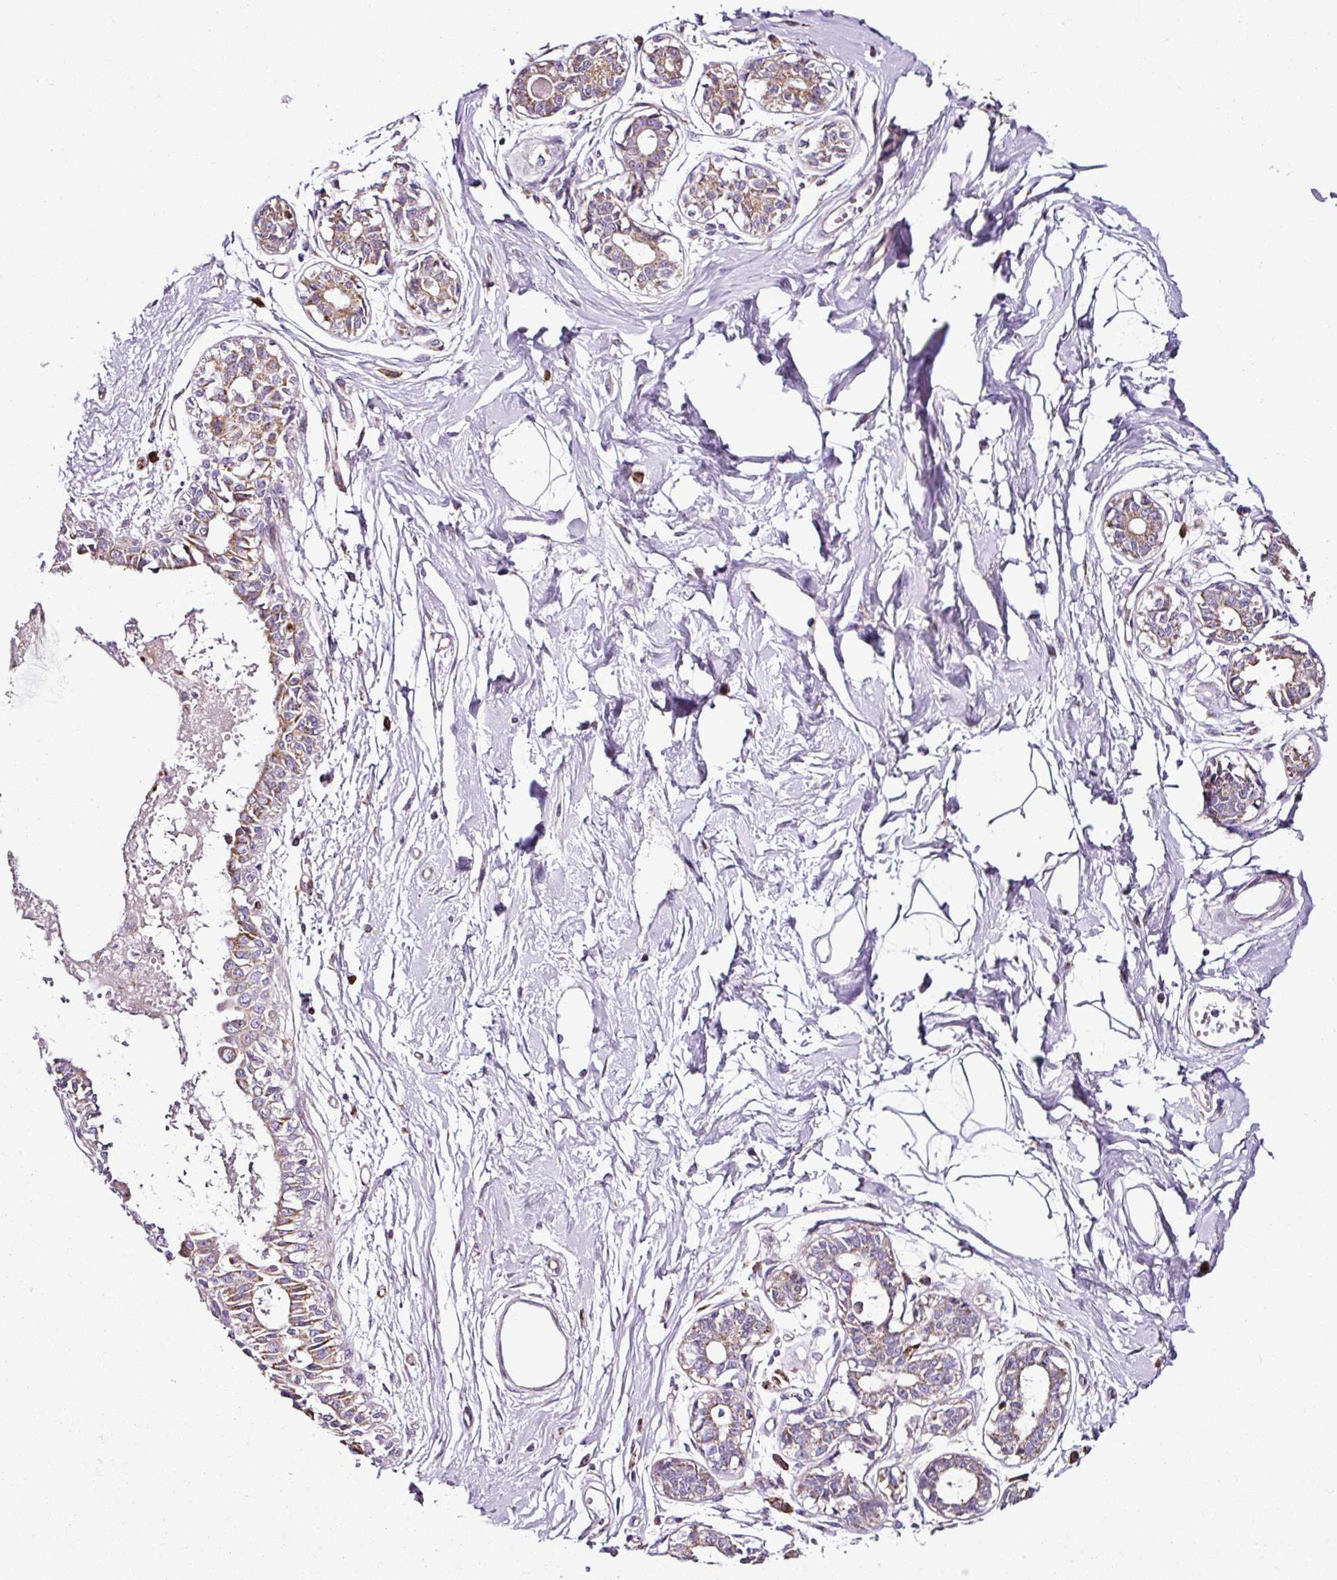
{"staining": {"intensity": "negative", "quantity": "none", "location": "none"}, "tissue": "breast", "cell_type": "Adipocytes", "image_type": "normal", "snomed": [{"axis": "morphology", "description": "Normal tissue, NOS"}, {"axis": "topography", "description": "Breast"}], "caption": "The IHC micrograph has no significant staining in adipocytes of breast.", "gene": "DPAGT1", "patient": {"sex": "female", "age": 45}}